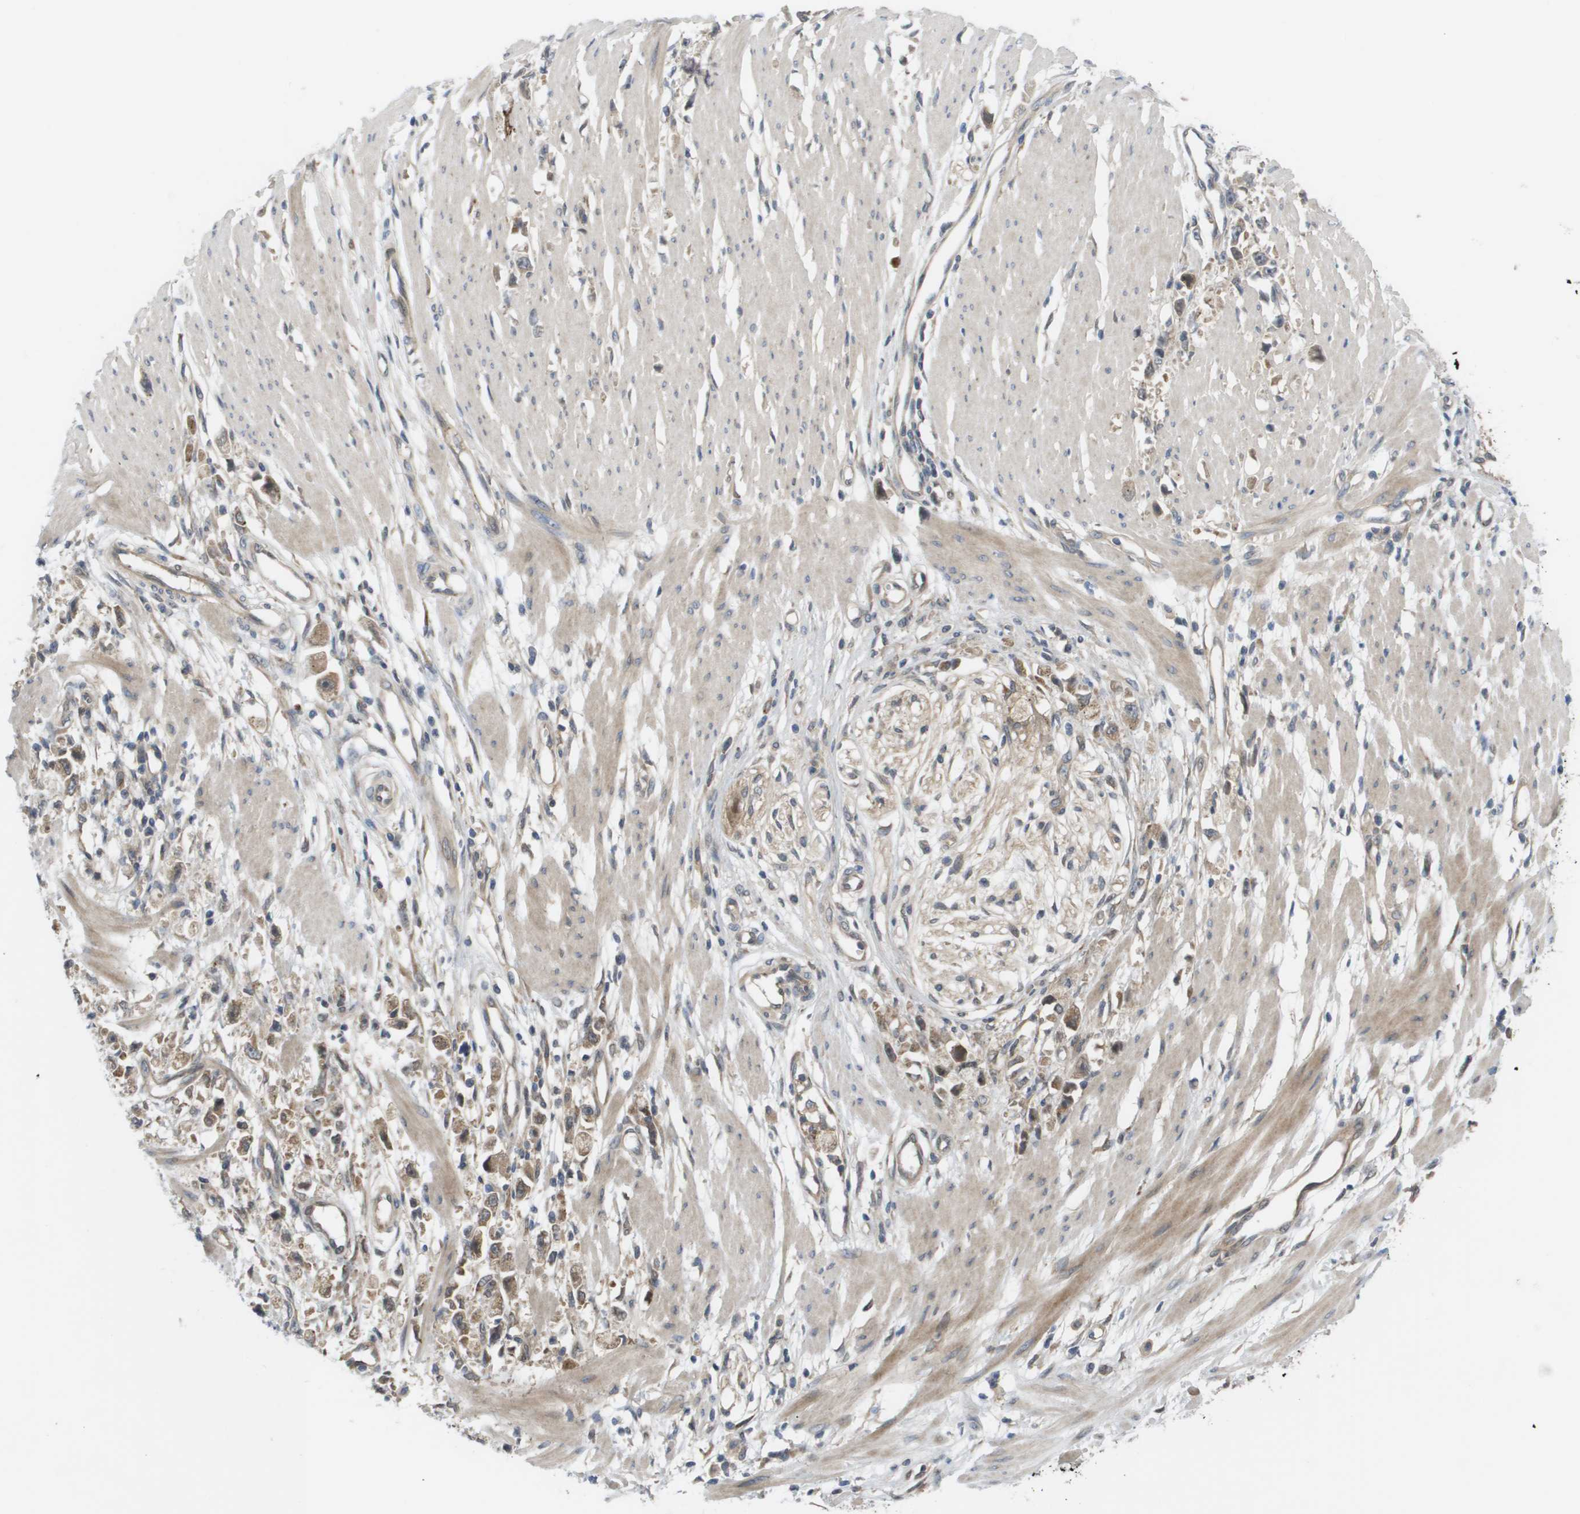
{"staining": {"intensity": "moderate", "quantity": "25%-75%", "location": "cytoplasmic/membranous"}, "tissue": "stomach cancer", "cell_type": "Tumor cells", "image_type": "cancer", "snomed": [{"axis": "morphology", "description": "Adenocarcinoma, NOS"}, {"axis": "topography", "description": "Stomach"}], "caption": "The histopathology image shows staining of adenocarcinoma (stomach), revealing moderate cytoplasmic/membranous protein expression (brown color) within tumor cells. (IHC, brightfield microscopy, high magnification).", "gene": "CTPS2", "patient": {"sex": "female", "age": 59}}